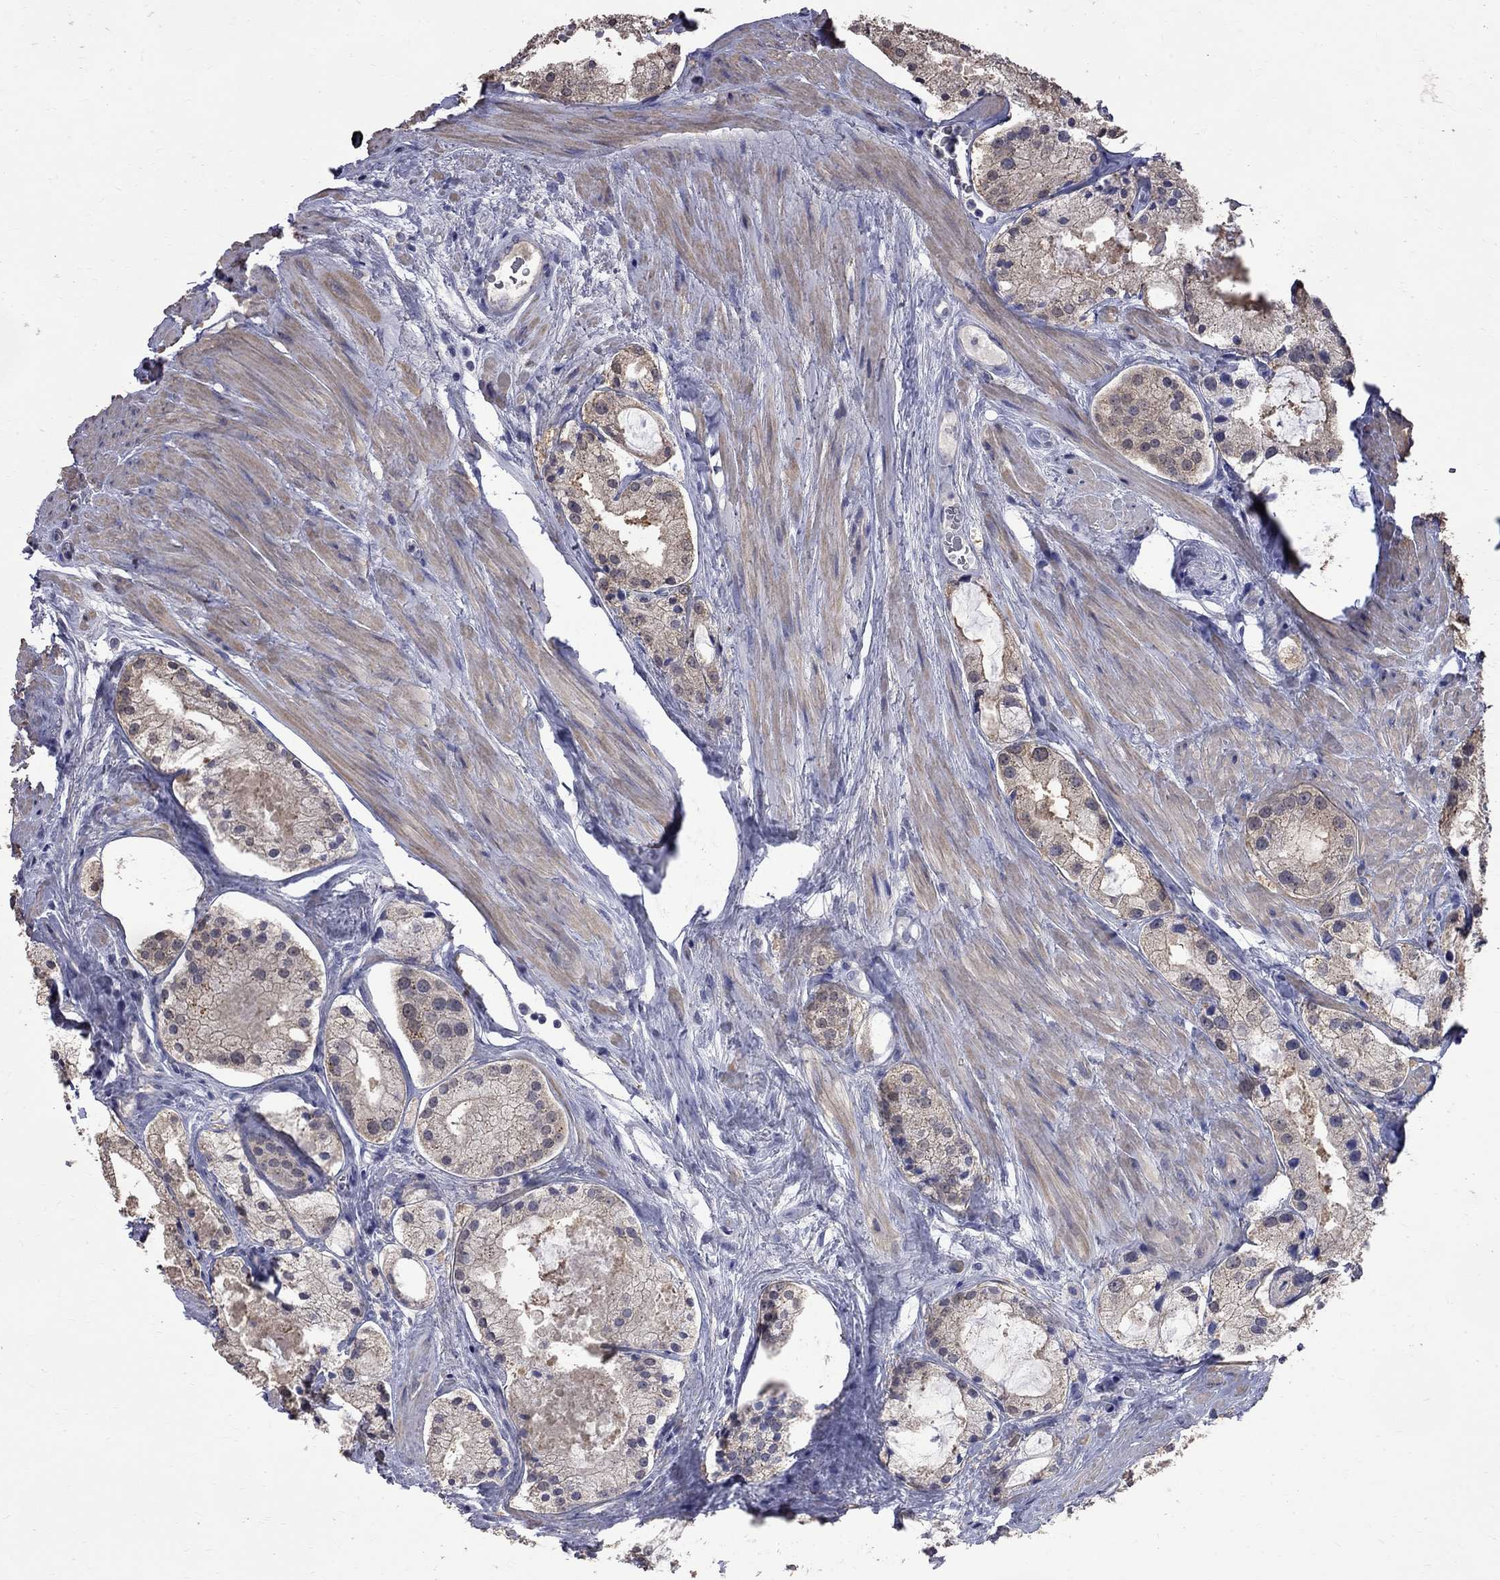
{"staining": {"intensity": "weak", "quantity": "<25%", "location": "cytoplasmic/membranous"}, "tissue": "prostate cancer", "cell_type": "Tumor cells", "image_type": "cancer", "snomed": [{"axis": "morphology", "description": "Adenocarcinoma, NOS"}, {"axis": "morphology", "description": "Adenocarcinoma, High grade"}, {"axis": "topography", "description": "Prostate"}], "caption": "A high-resolution micrograph shows immunohistochemistry staining of prostate adenocarcinoma, which demonstrates no significant positivity in tumor cells. Brightfield microscopy of immunohistochemistry stained with DAB (3,3'-diaminobenzidine) (brown) and hematoxylin (blue), captured at high magnification.", "gene": "CKAP2", "patient": {"sex": "male", "age": 64}}